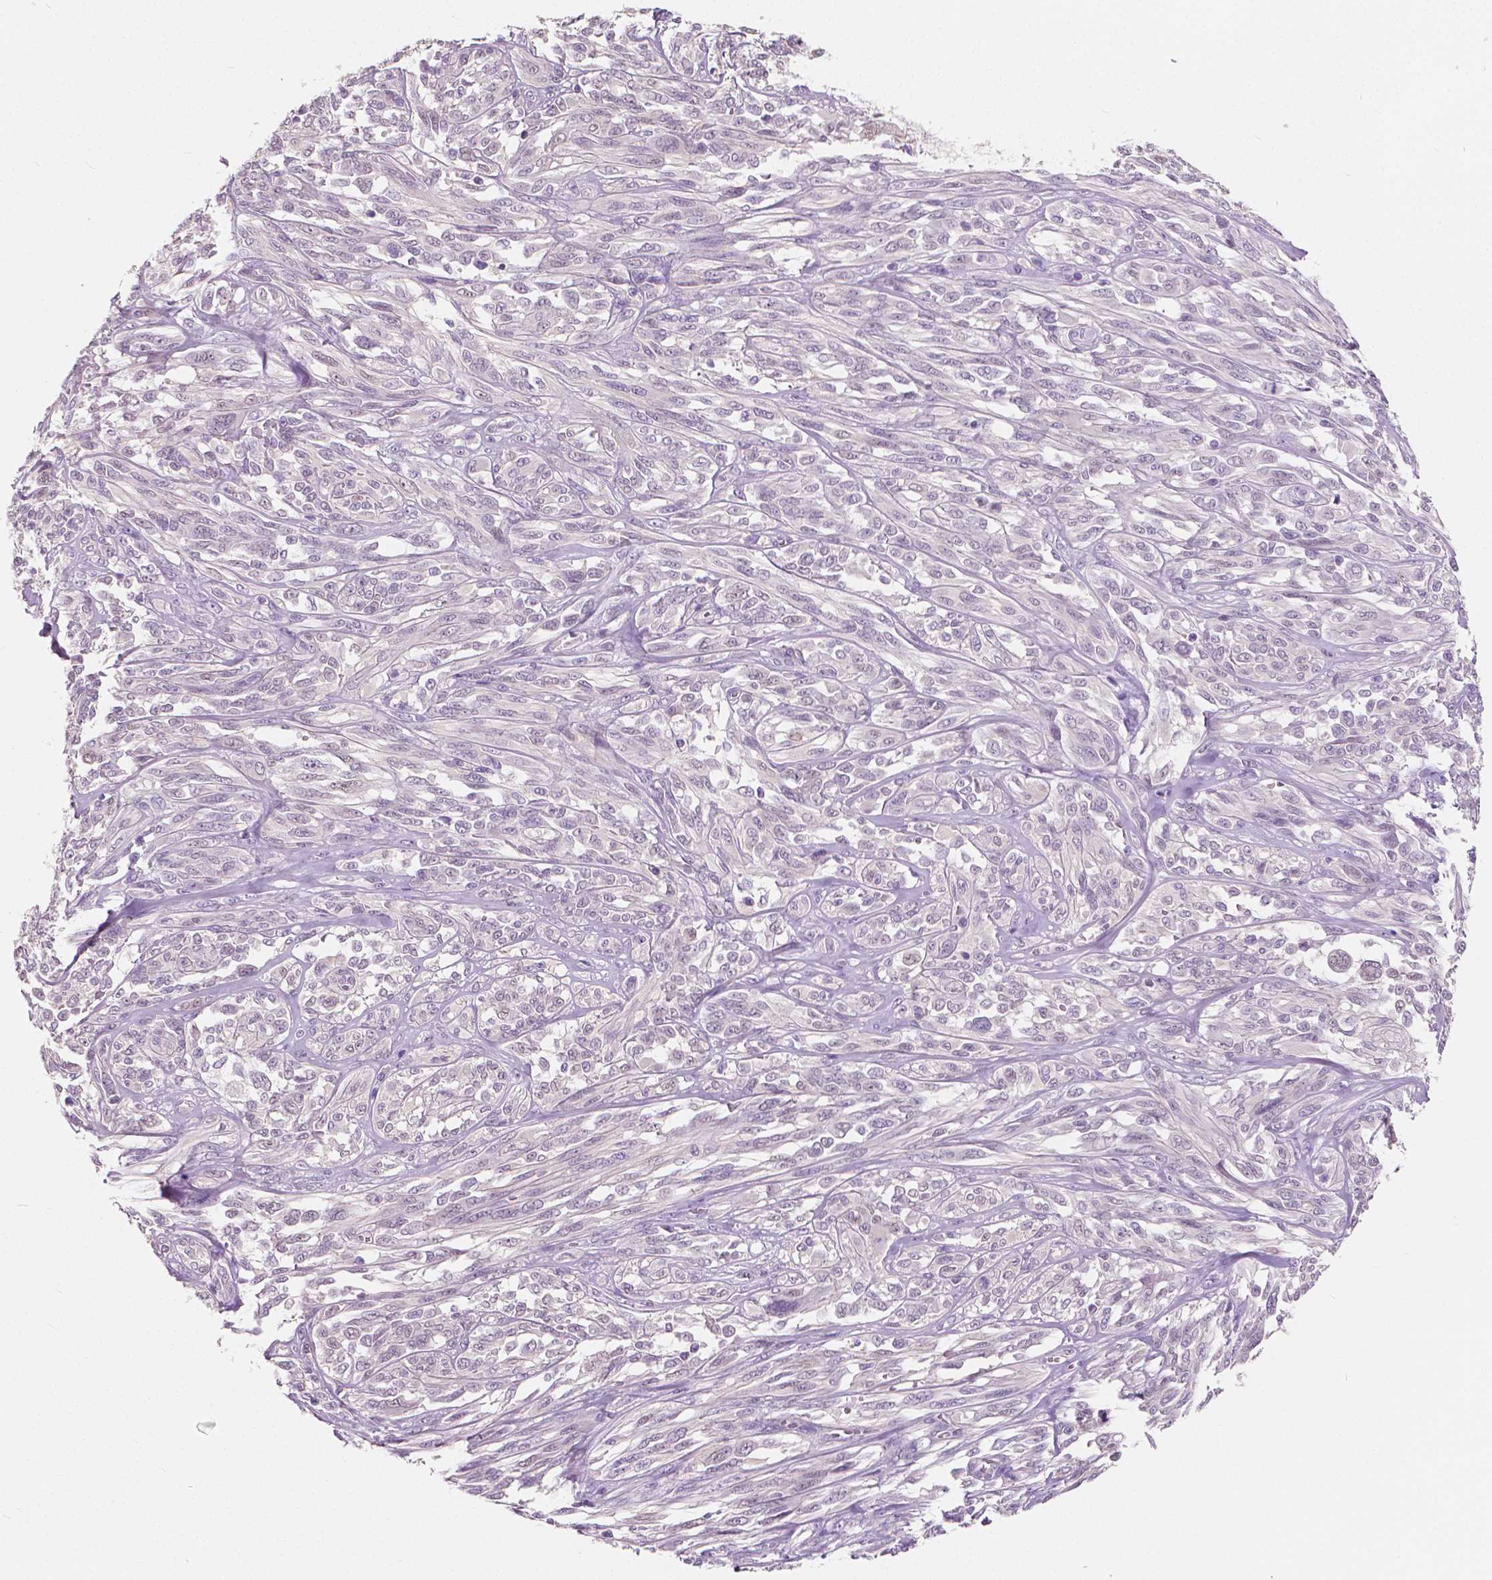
{"staining": {"intensity": "negative", "quantity": "none", "location": "none"}, "tissue": "melanoma", "cell_type": "Tumor cells", "image_type": "cancer", "snomed": [{"axis": "morphology", "description": "Malignant melanoma, NOS"}, {"axis": "topography", "description": "Skin"}], "caption": "This histopathology image is of melanoma stained with immunohistochemistry (IHC) to label a protein in brown with the nuclei are counter-stained blue. There is no positivity in tumor cells.", "gene": "TKFC", "patient": {"sex": "female", "age": 91}}